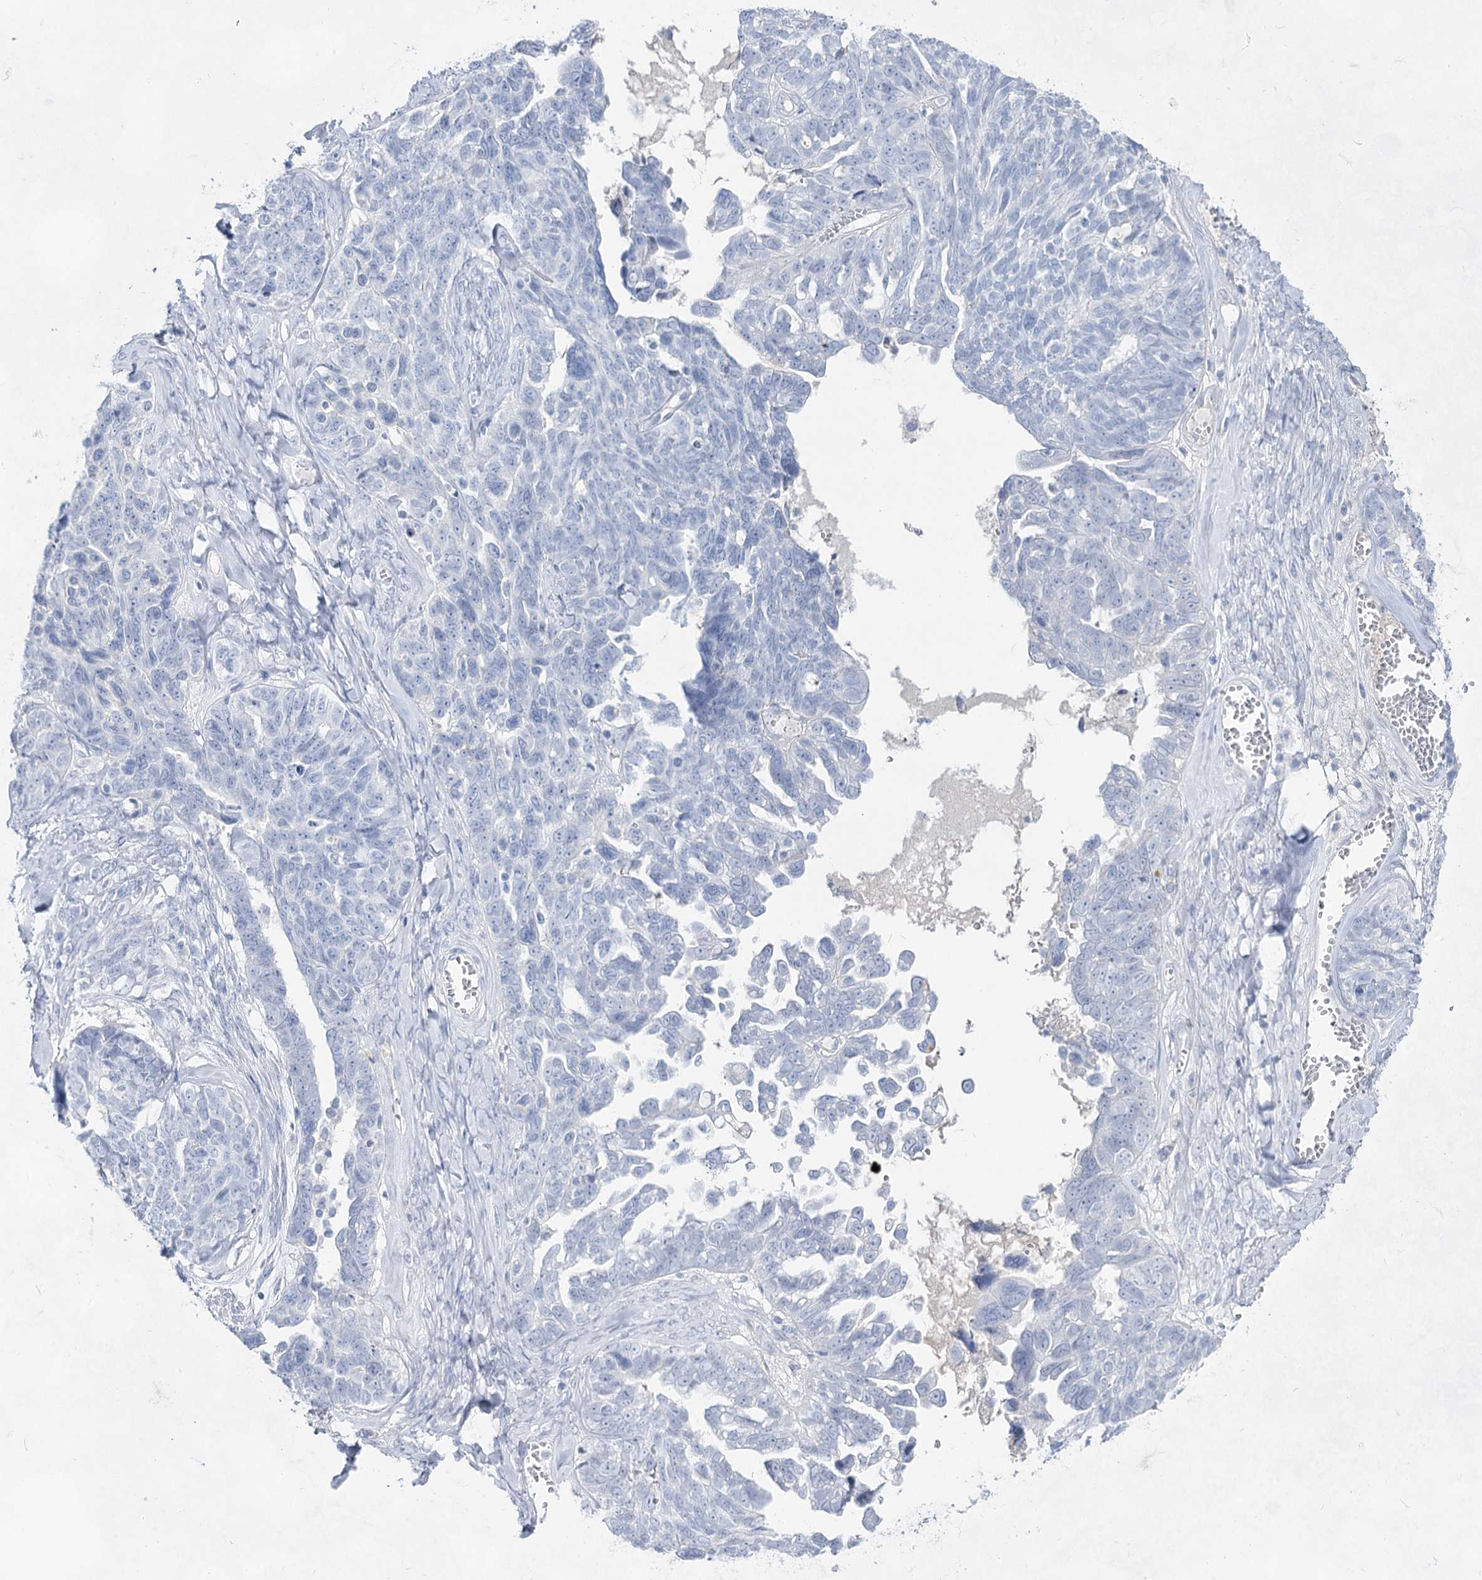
{"staining": {"intensity": "negative", "quantity": "none", "location": "none"}, "tissue": "ovarian cancer", "cell_type": "Tumor cells", "image_type": "cancer", "snomed": [{"axis": "morphology", "description": "Cystadenocarcinoma, serous, NOS"}, {"axis": "topography", "description": "Ovary"}], "caption": "Ovarian cancer (serous cystadenocarcinoma) was stained to show a protein in brown. There is no significant positivity in tumor cells.", "gene": "ACRV1", "patient": {"sex": "female", "age": 79}}